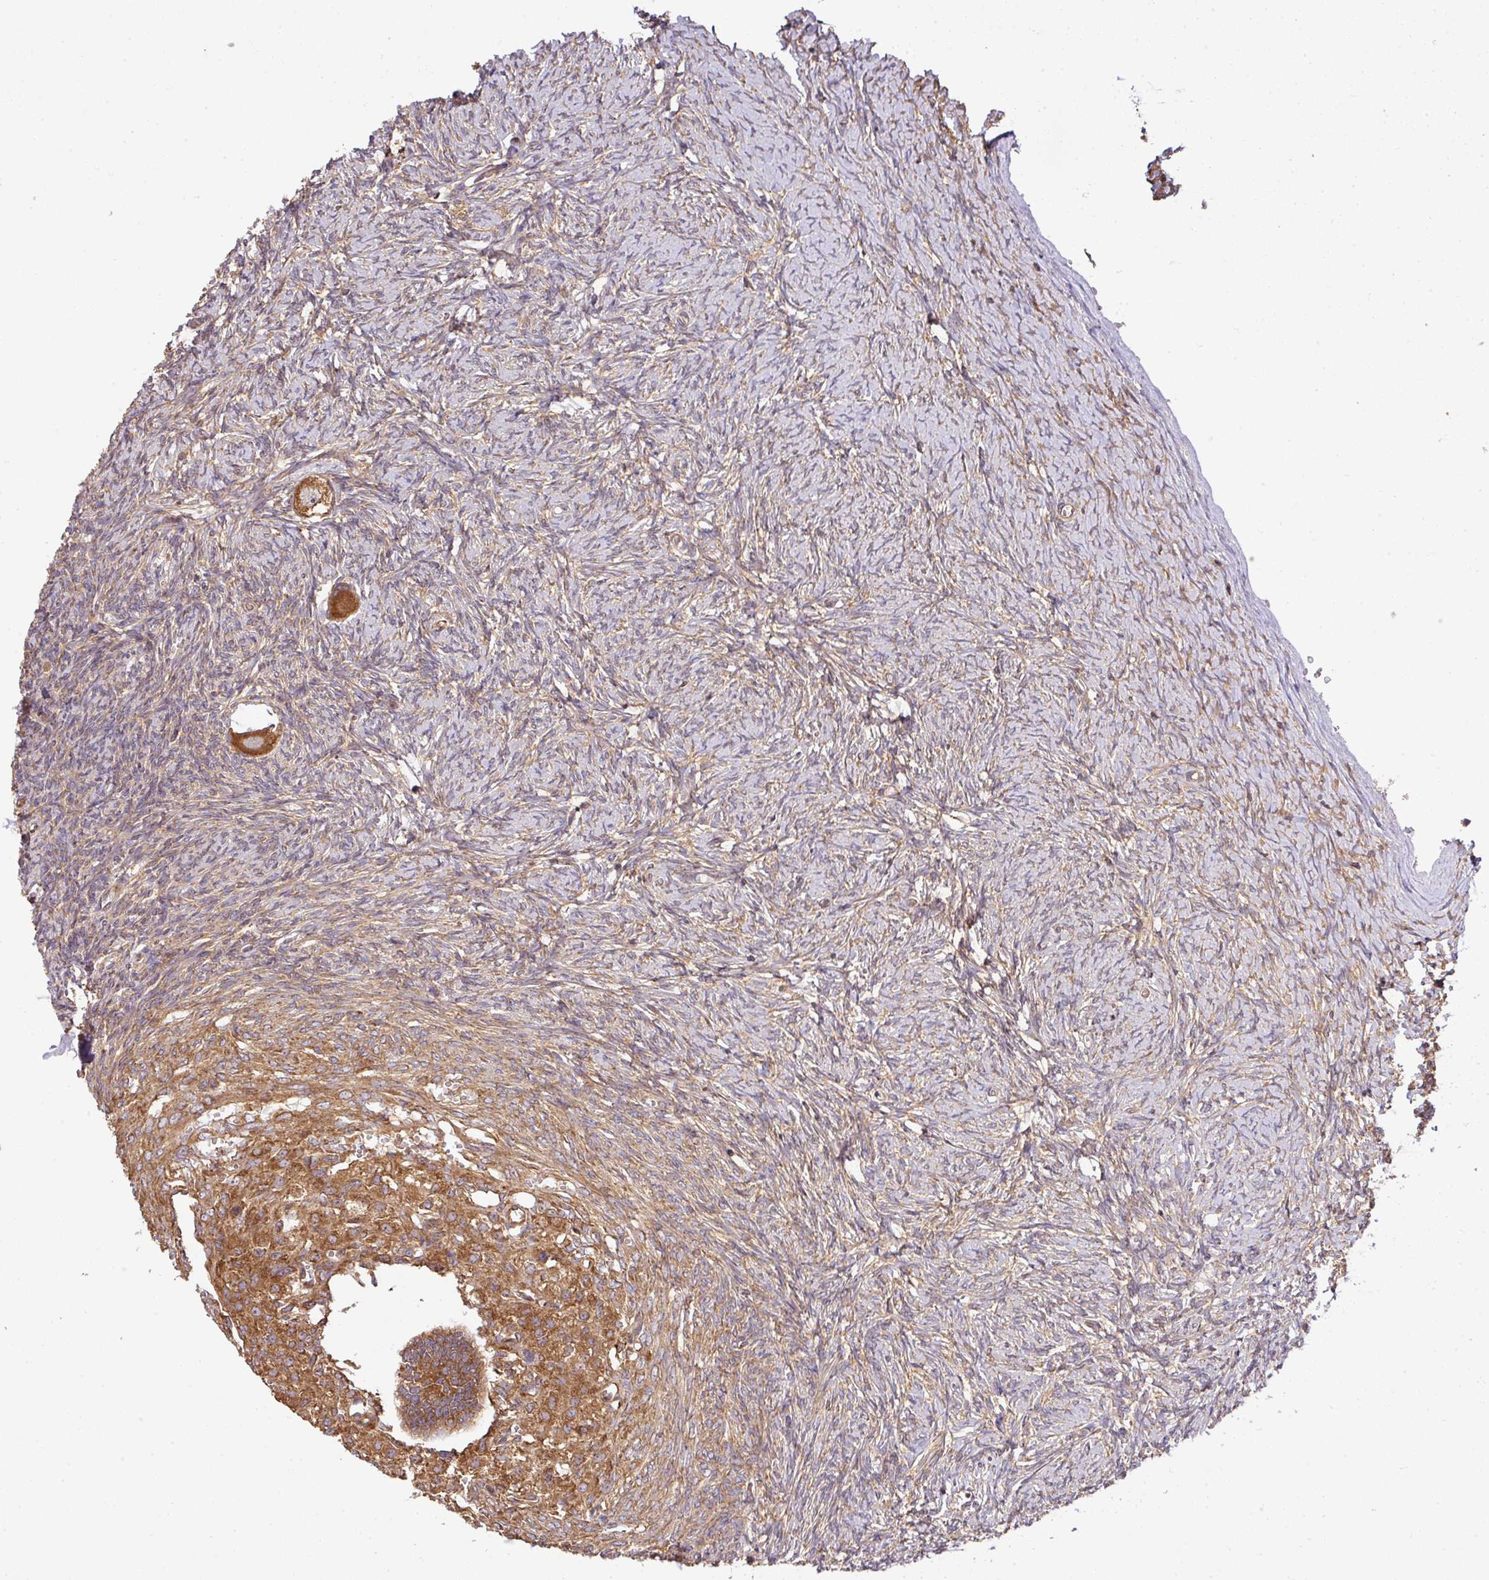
{"staining": {"intensity": "strong", "quantity": ">75%", "location": "cytoplasmic/membranous"}, "tissue": "ovary", "cell_type": "Follicle cells", "image_type": "normal", "snomed": [{"axis": "morphology", "description": "Normal tissue, NOS"}, {"axis": "topography", "description": "Ovary"}], "caption": "Protein staining of unremarkable ovary reveals strong cytoplasmic/membranous expression in approximately >75% of follicle cells. The staining was performed using DAB to visualize the protein expression in brown, while the nuclei were stained in blue with hematoxylin (Magnification: 20x).", "gene": "GSPT1", "patient": {"sex": "female", "age": 39}}